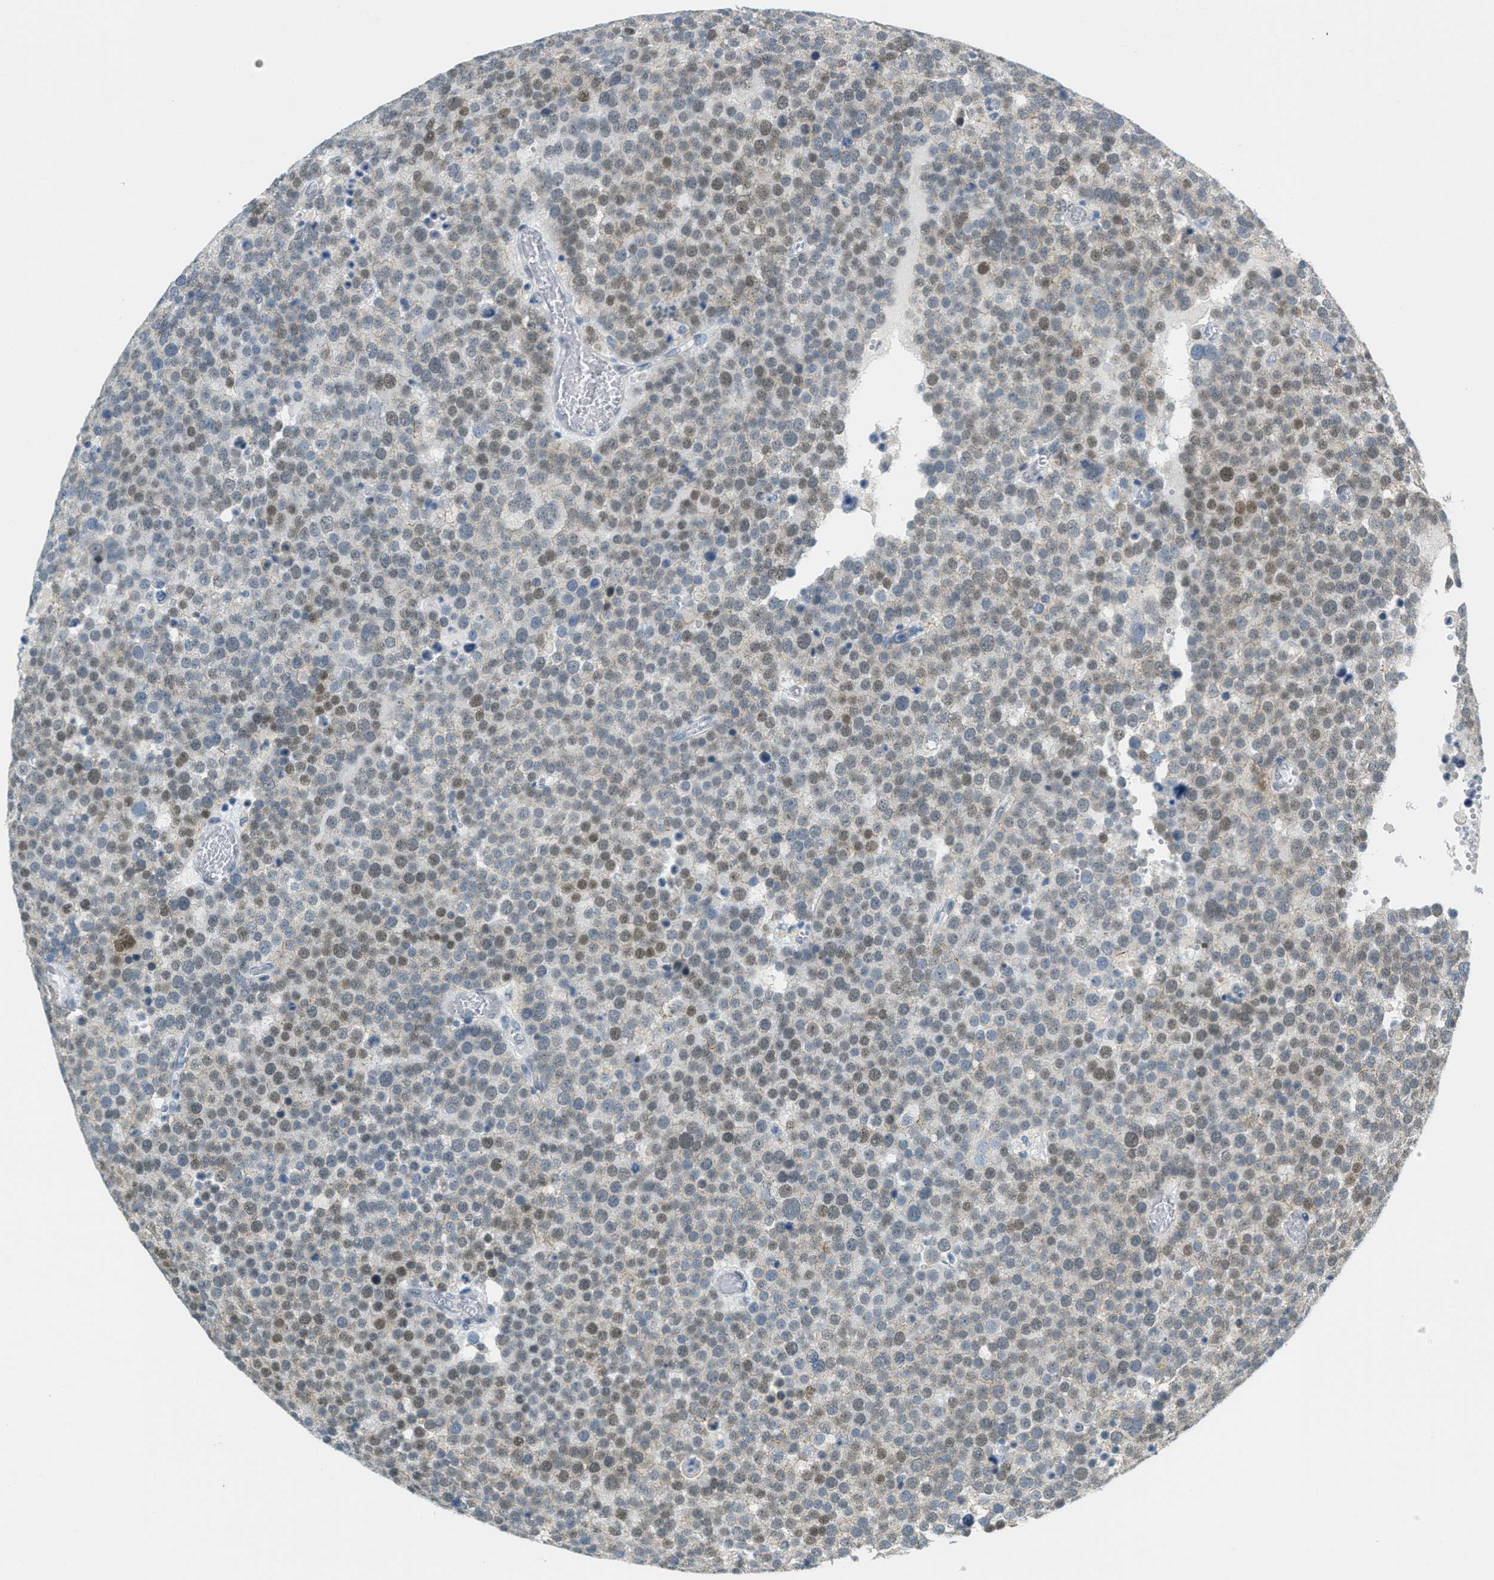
{"staining": {"intensity": "weak", "quantity": "25%-75%", "location": "nuclear"}, "tissue": "testis cancer", "cell_type": "Tumor cells", "image_type": "cancer", "snomed": [{"axis": "morphology", "description": "Normal tissue, NOS"}, {"axis": "morphology", "description": "Seminoma, NOS"}, {"axis": "topography", "description": "Testis"}], "caption": "Human testis cancer (seminoma) stained for a protein (brown) shows weak nuclear positive expression in approximately 25%-75% of tumor cells.", "gene": "TCF3", "patient": {"sex": "male", "age": 71}}